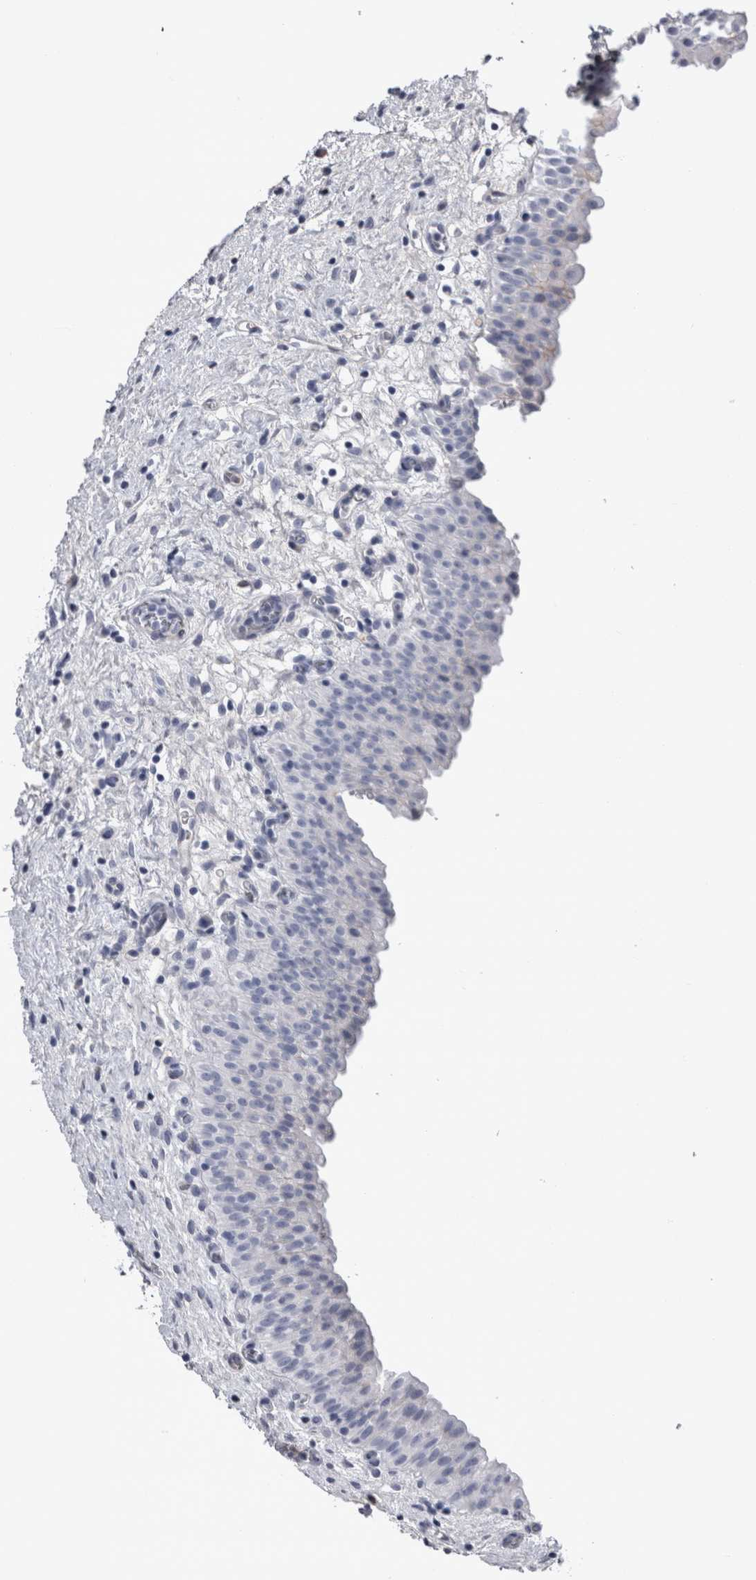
{"staining": {"intensity": "negative", "quantity": "none", "location": "none"}, "tissue": "urinary bladder", "cell_type": "Urothelial cells", "image_type": "normal", "snomed": [{"axis": "morphology", "description": "Normal tissue, NOS"}, {"axis": "topography", "description": "Urinary bladder"}], "caption": "High magnification brightfield microscopy of unremarkable urinary bladder stained with DAB (brown) and counterstained with hematoxylin (blue): urothelial cells show no significant staining.", "gene": "PAX5", "patient": {"sex": "male", "age": 82}}